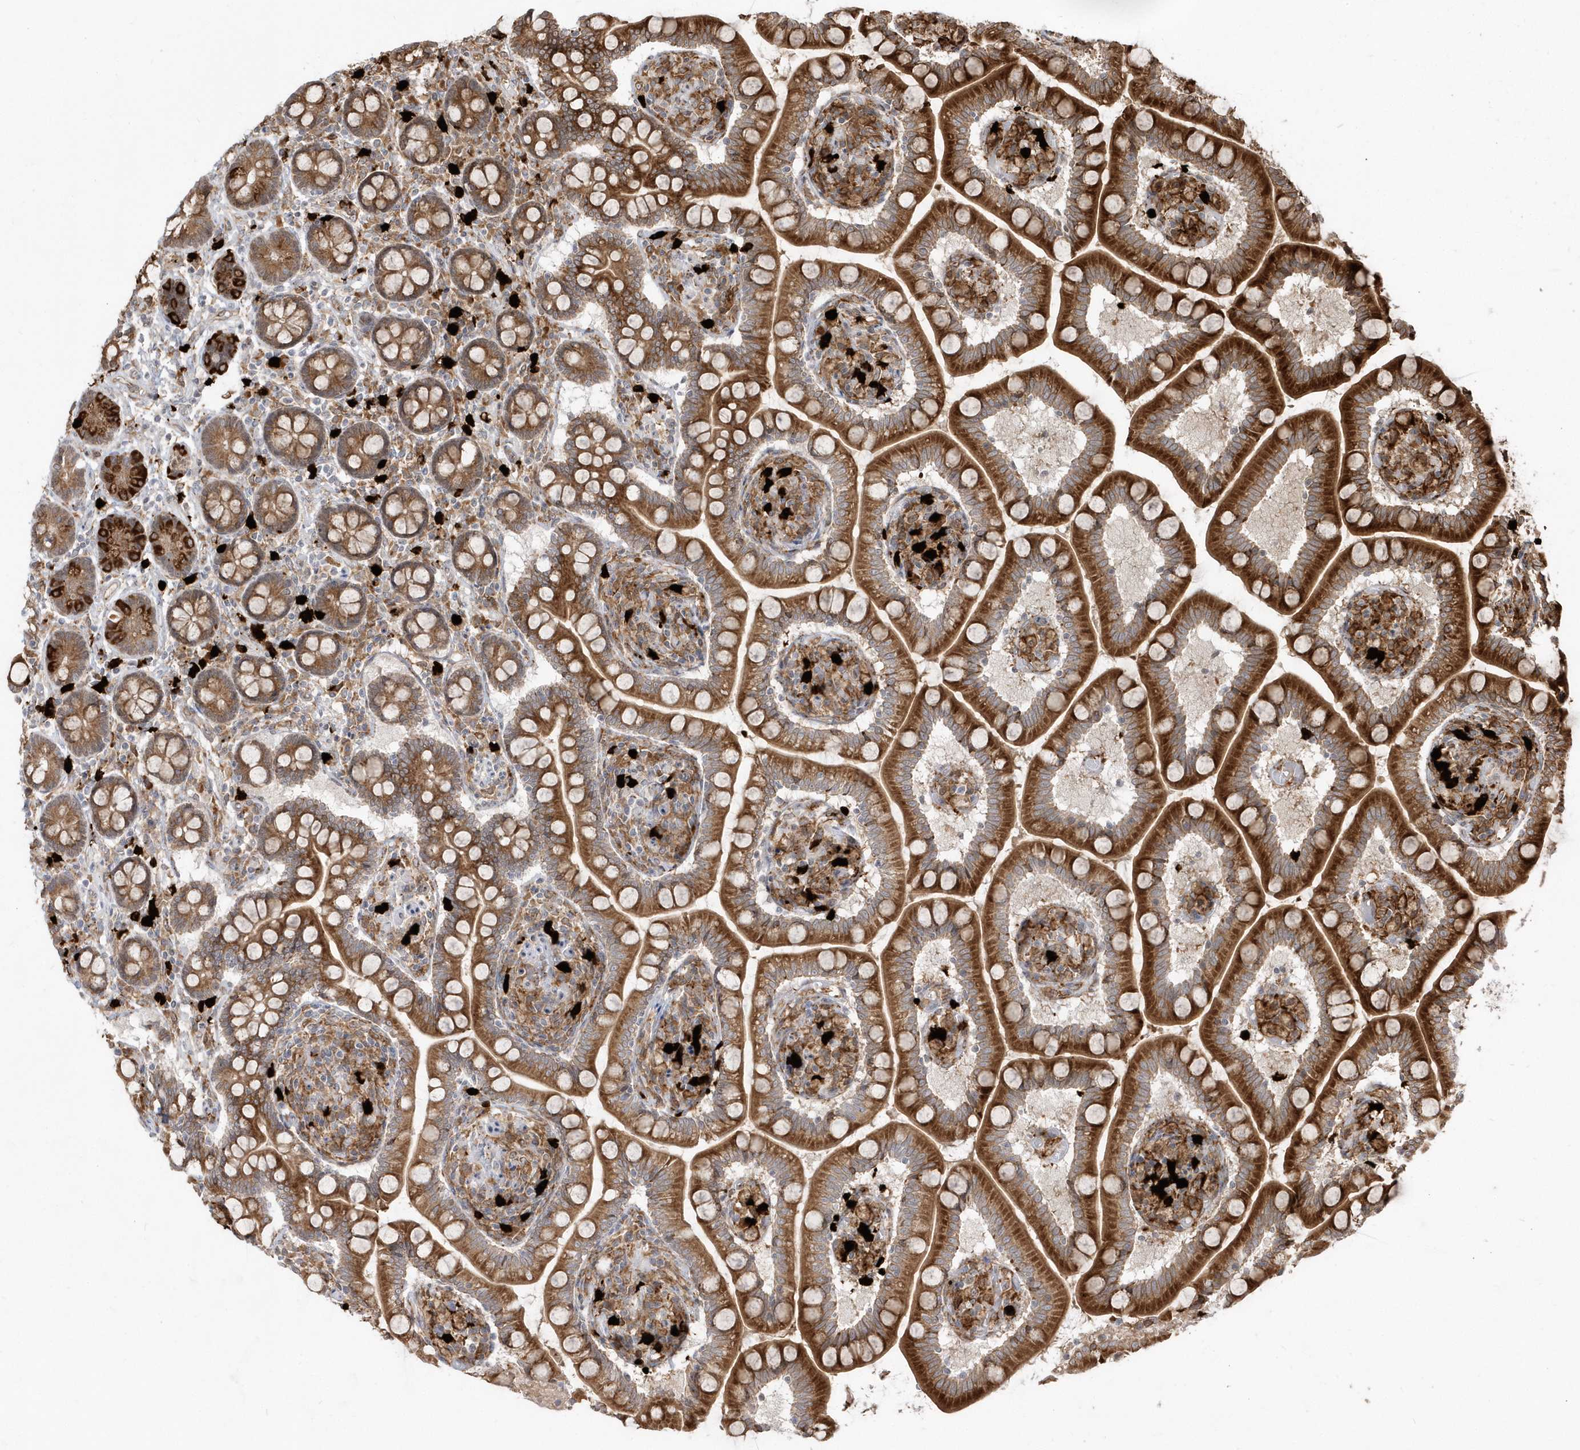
{"staining": {"intensity": "strong", "quantity": ">75%", "location": "cytoplasmic/membranous"}, "tissue": "small intestine", "cell_type": "Glandular cells", "image_type": "normal", "snomed": [{"axis": "morphology", "description": "Normal tissue, NOS"}, {"axis": "topography", "description": "Small intestine"}], "caption": "Unremarkable small intestine shows strong cytoplasmic/membranous expression in approximately >75% of glandular cells (Stains: DAB (3,3'-diaminobenzidine) in brown, nuclei in blue, Microscopy: brightfield microscopy at high magnification)..", "gene": "EPC2", "patient": {"sex": "female", "age": 64}}